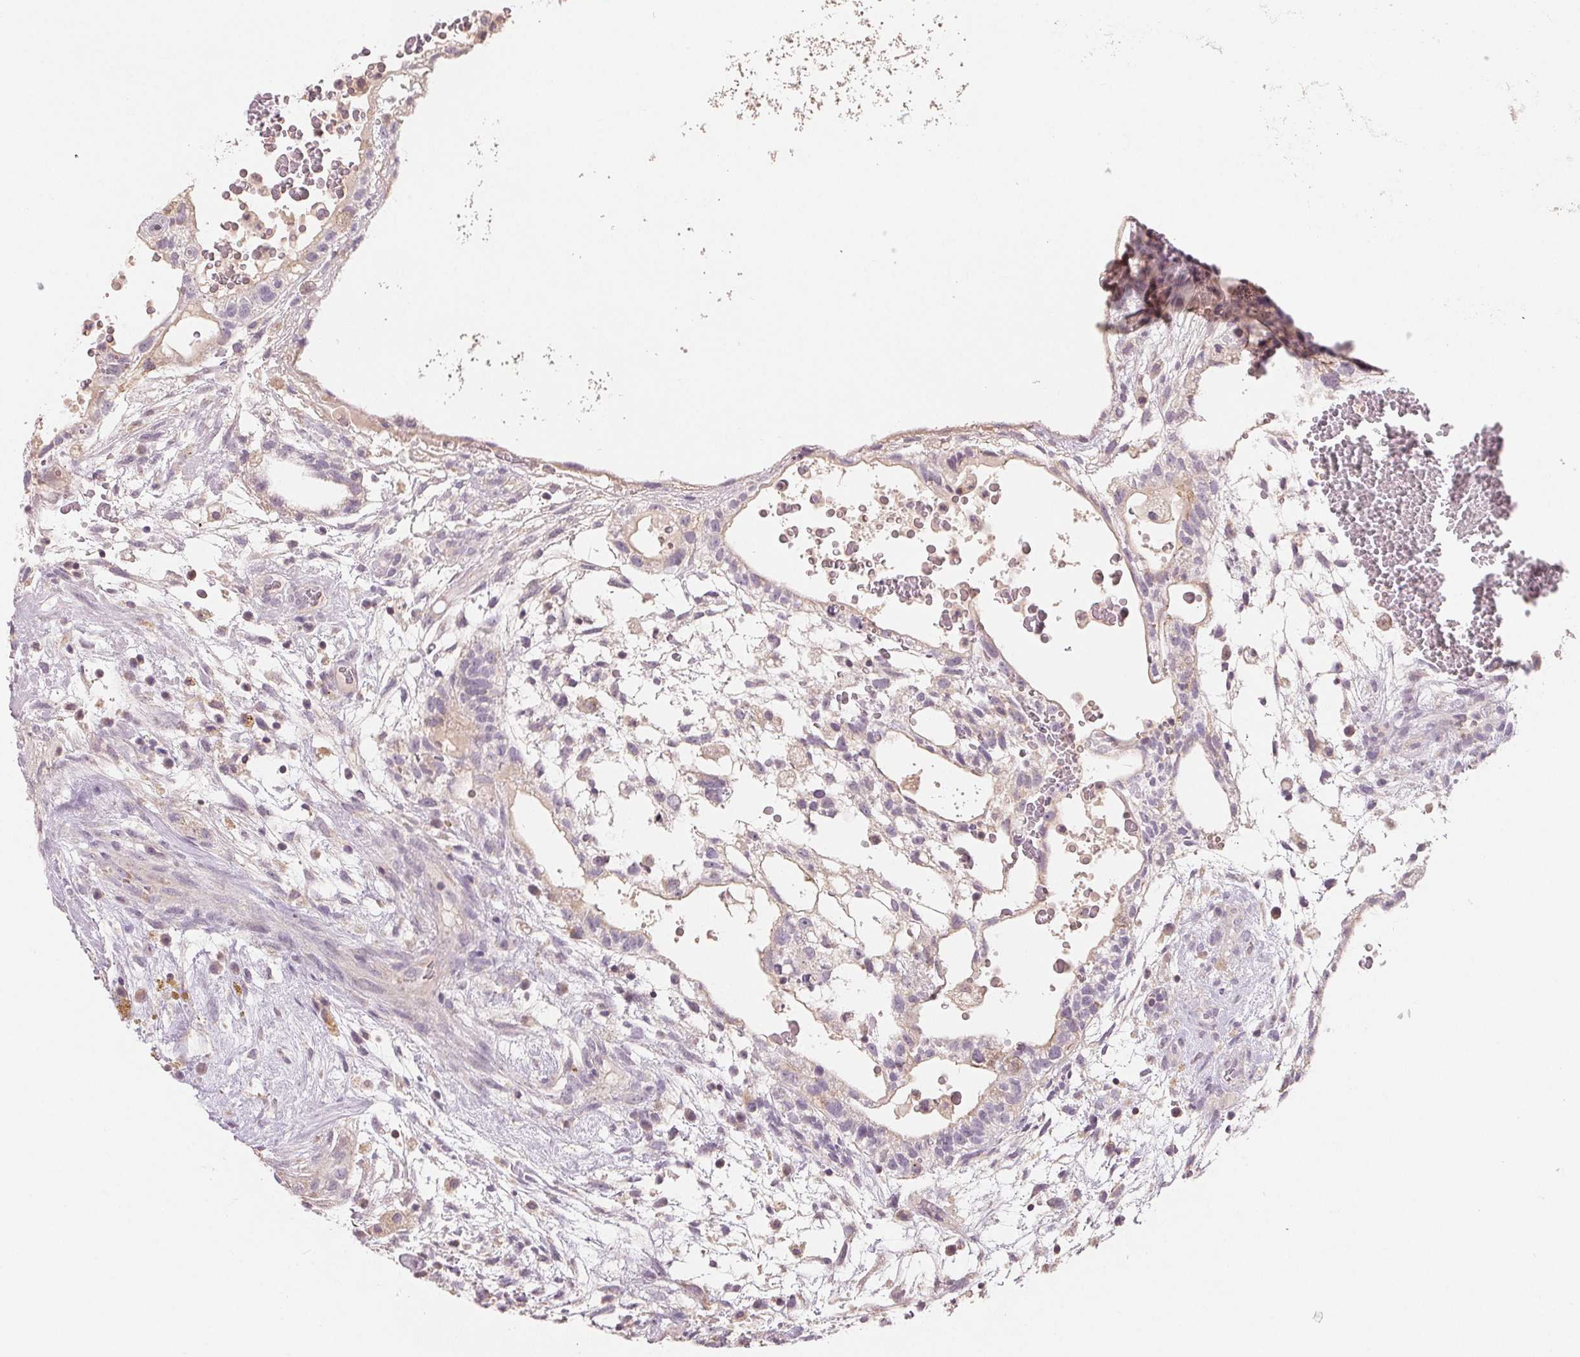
{"staining": {"intensity": "weak", "quantity": "<25%", "location": "cytoplasmic/membranous"}, "tissue": "testis cancer", "cell_type": "Tumor cells", "image_type": "cancer", "snomed": [{"axis": "morphology", "description": "Normal tissue, NOS"}, {"axis": "morphology", "description": "Carcinoma, Embryonal, NOS"}, {"axis": "topography", "description": "Testis"}], "caption": "Human embryonal carcinoma (testis) stained for a protein using IHC shows no positivity in tumor cells.", "gene": "AQP8", "patient": {"sex": "male", "age": 32}}